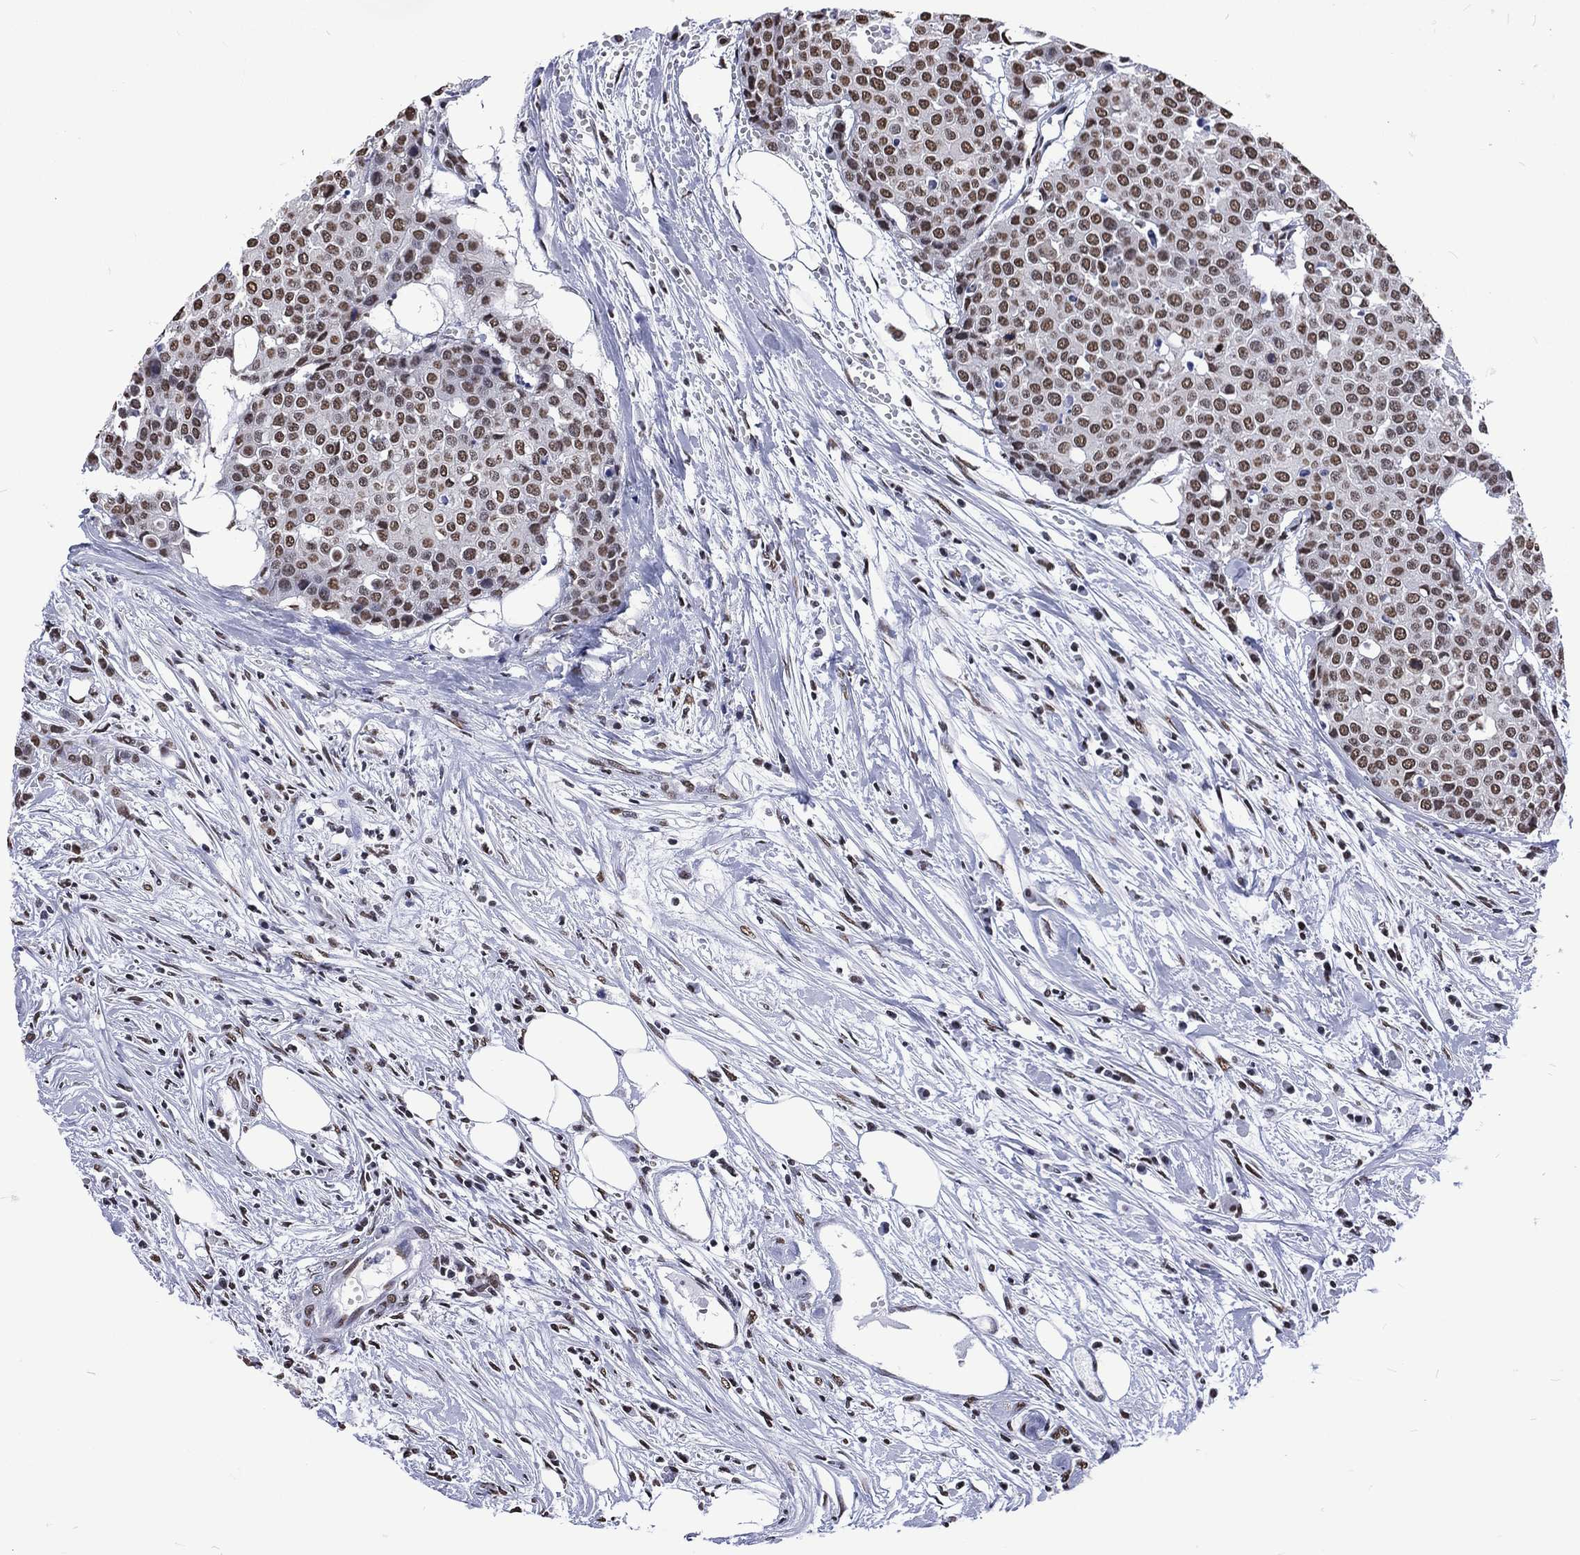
{"staining": {"intensity": "moderate", "quantity": ">75%", "location": "nuclear"}, "tissue": "carcinoid", "cell_type": "Tumor cells", "image_type": "cancer", "snomed": [{"axis": "morphology", "description": "Carcinoid, malignant, NOS"}, {"axis": "topography", "description": "Colon"}], "caption": "Human malignant carcinoid stained with a protein marker exhibits moderate staining in tumor cells.", "gene": "RETREG2", "patient": {"sex": "male", "age": 81}}